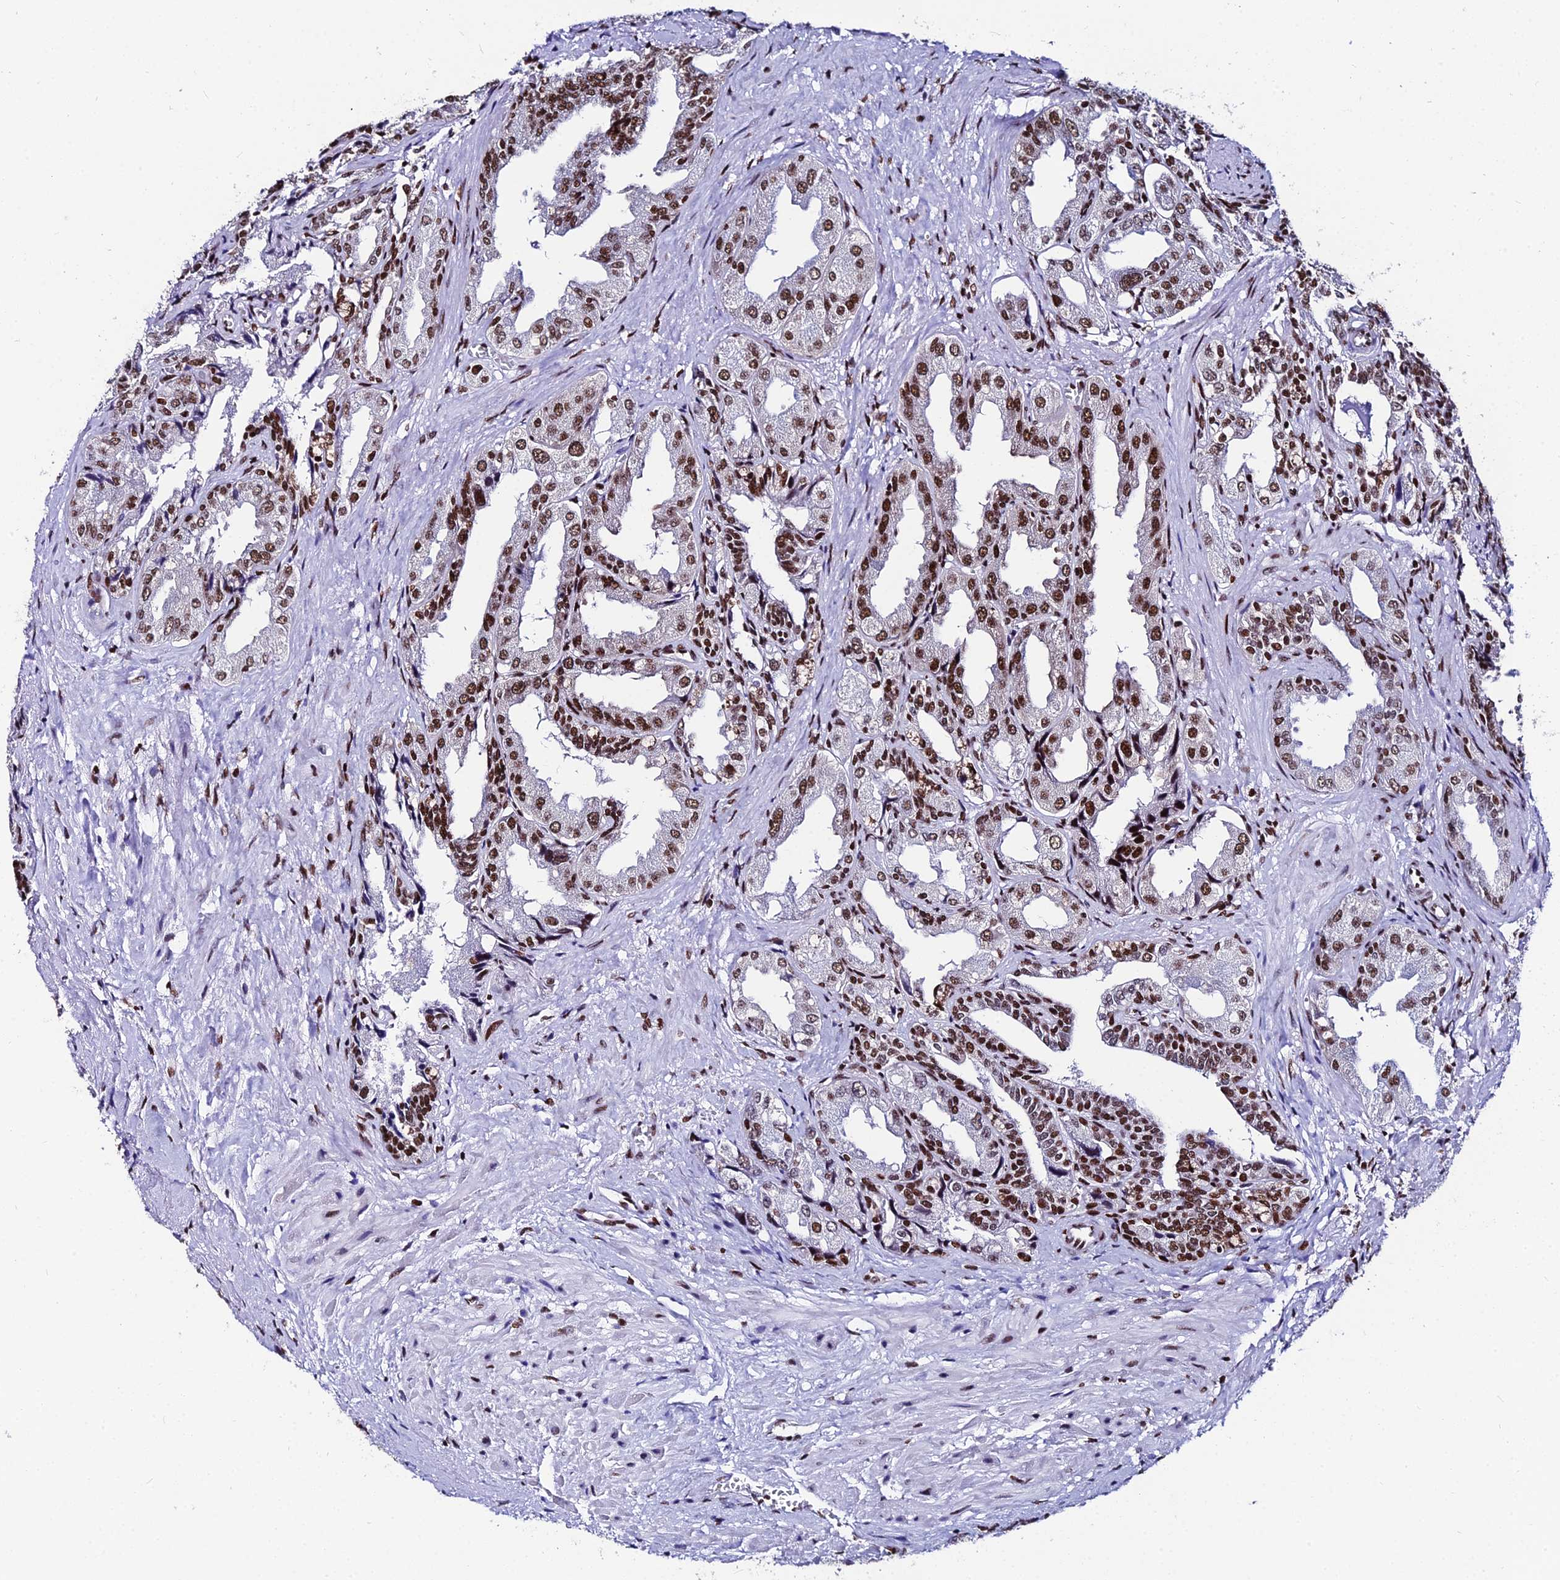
{"staining": {"intensity": "strong", "quantity": ">75%", "location": "nuclear"}, "tissue": "seminal vesicle", "cell_type": "Glandular cells", "image_type": "normal", "snomed": [{"axis": "morphology", "description": "Normal tissue, NOS"}, {"axis": "topography", "description": "Seminal veicle"}], "caption": "IHC staining of unremarkable seminal vesicle, which displays high levels of strong nuclear staining in about >75% of glandular cells indicating strong nuclear protein positivity. The staining was performed using DAB (3,3'-diaminobenzidine) (brown) for protein detection and nuclei were counterstained in hematoxylin (blue).", "gene": "HNRNPH1", "patient": {"sex": "male", "age": 63}}